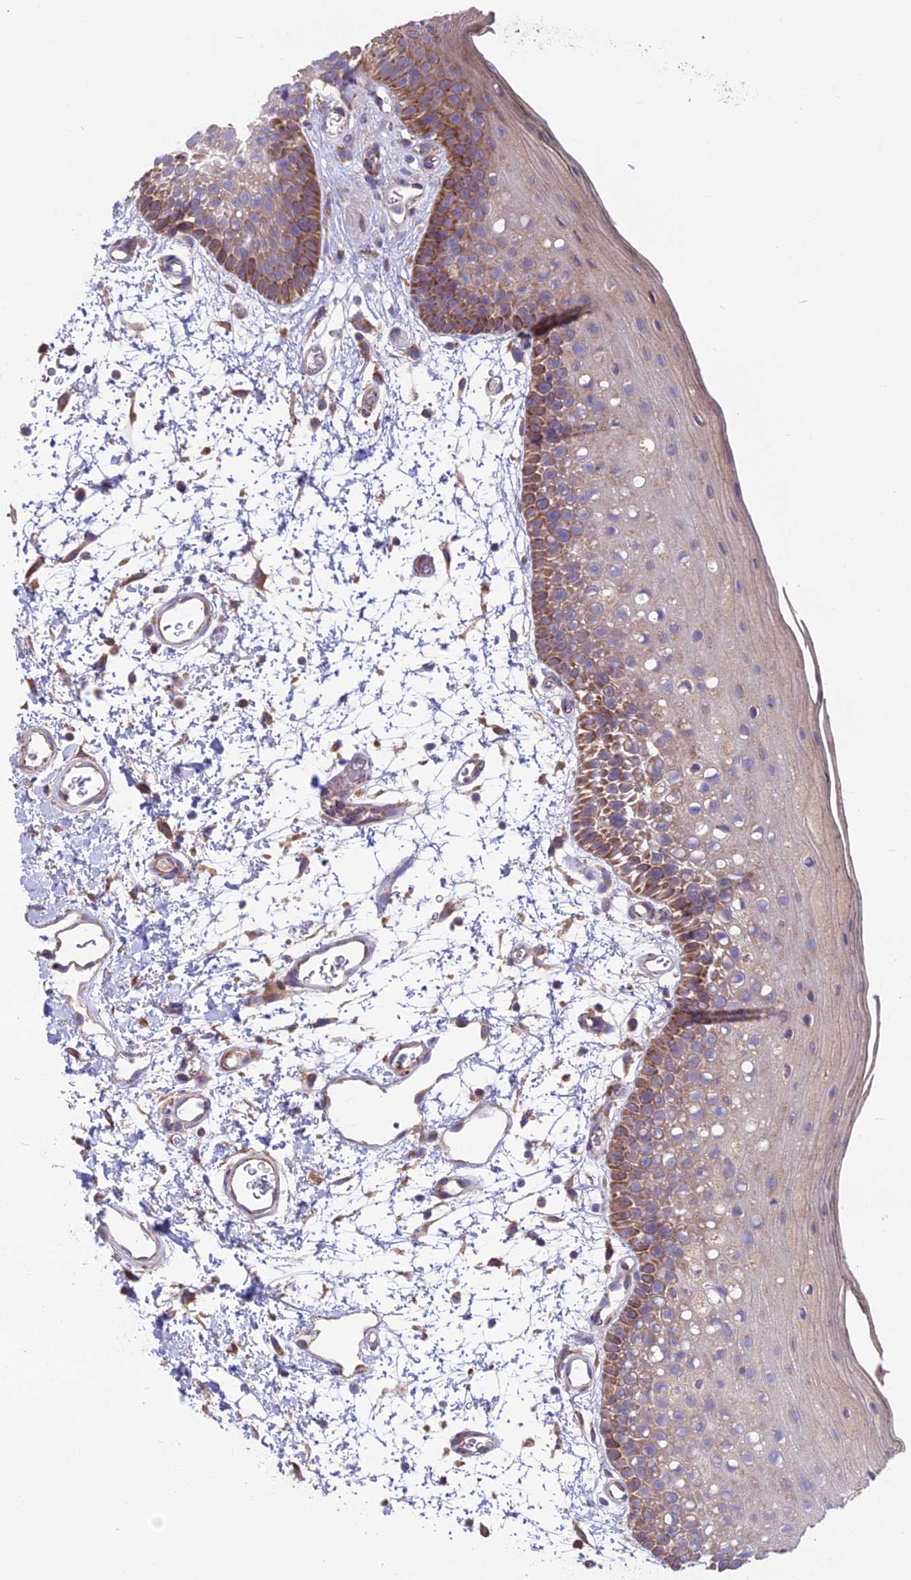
{"staining": {"intensity": "moderate", "quantity": "25%-75%", "location": "cytoplasmic/membranous"}, "tissue": "oral mucosa", "cell_type": "Squamous epithelial cells", "image_type": "normal", "snomed": [{"axis": "morphology", "description": "Normal tissue, NOS"}, {"axis": "topography", "description": "Oral tissue"}, {"axis": "topography", "description": "Tounge, NOS"}], "caption": "Immunohistochemistry image of benign human oral mucosa stained for a protein (brown), which displays medium levels of moderate cytoplasmic/membranous positivity in about 25%-75% of squamous epithelial cells.", "gene": "BLOC1S4", "patient": {"sex": "female", "age": 81}}